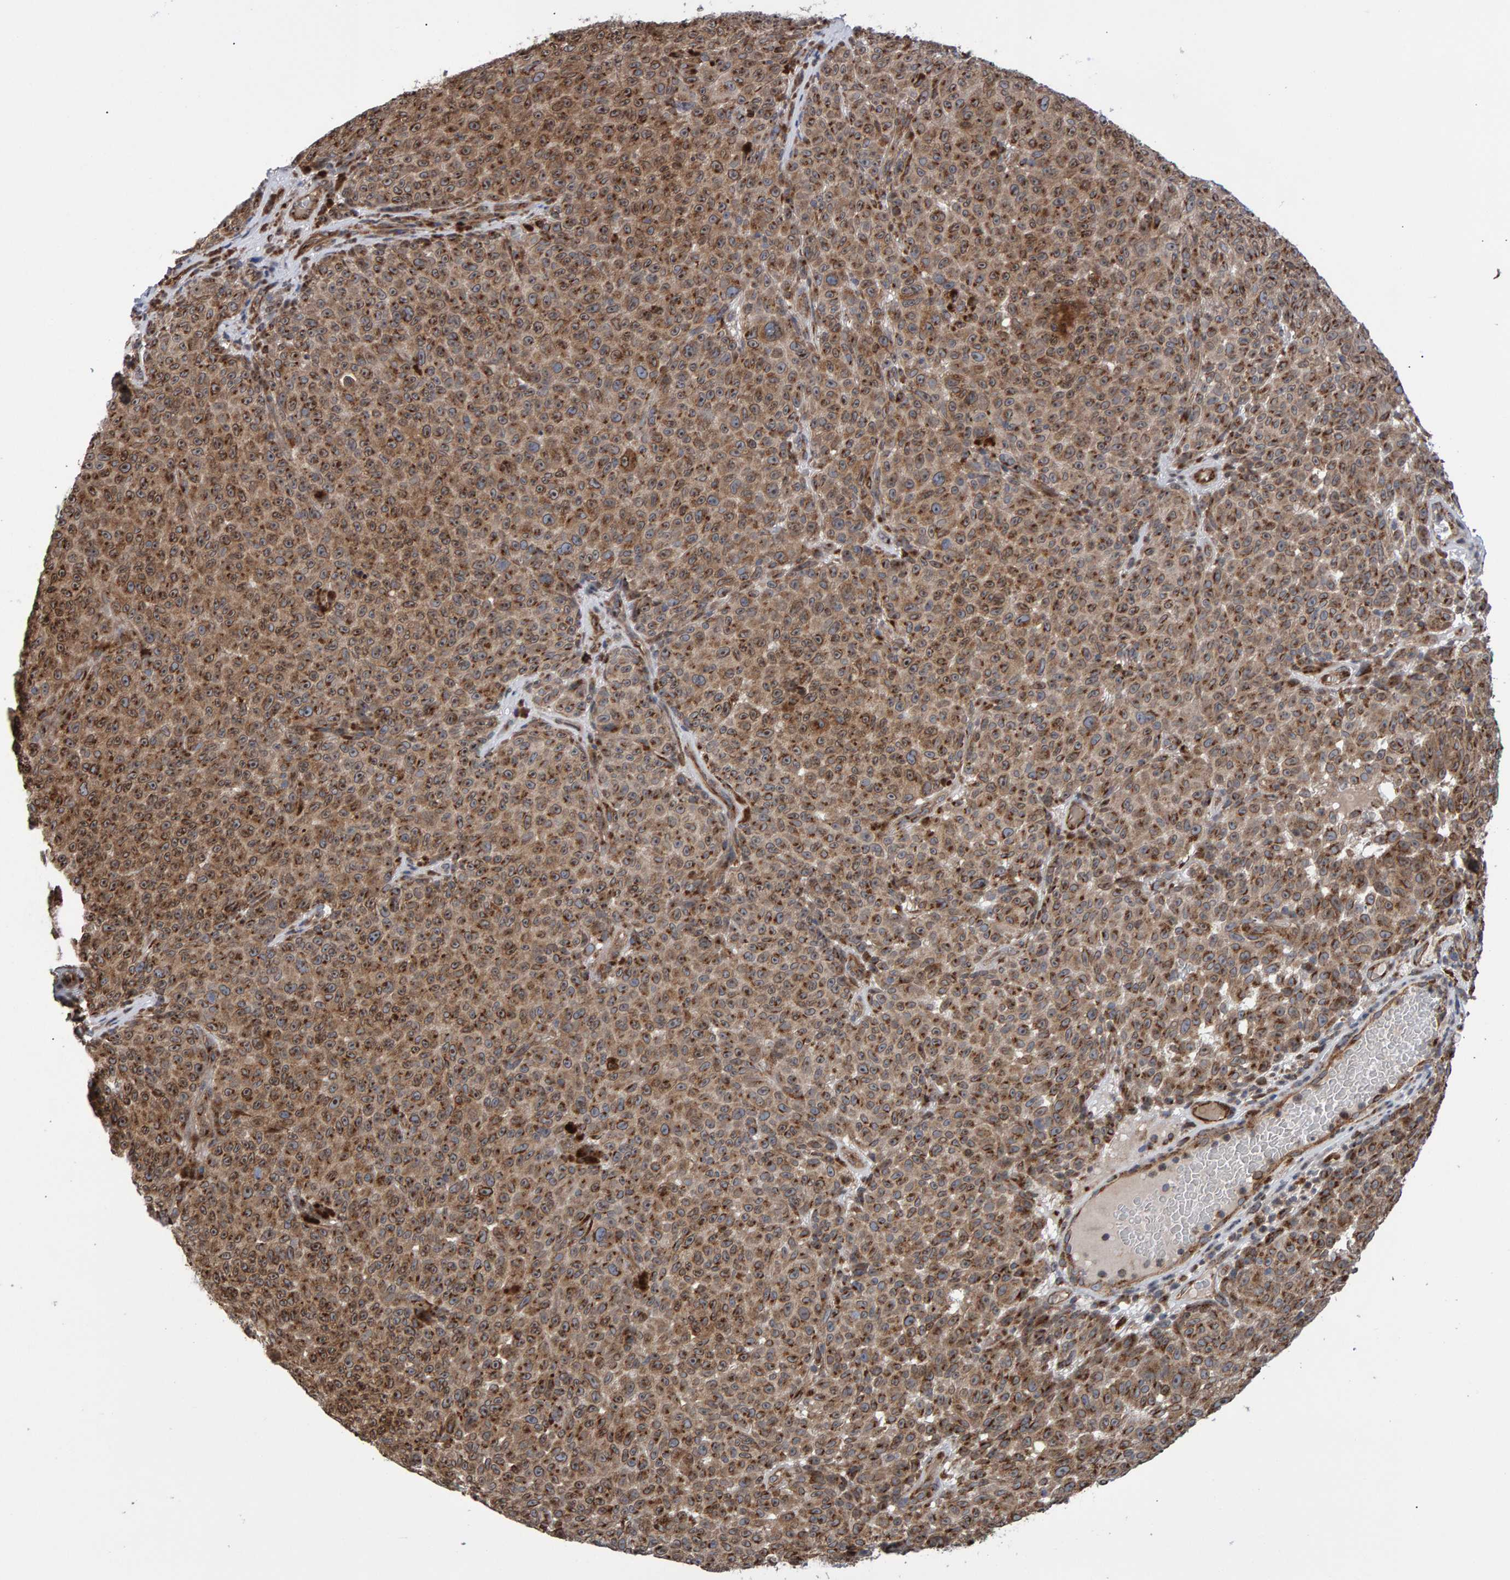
{"staining": {"intensity": "moderate", "quantity": ">75%", "location": "cytoplasmic/membranous"}, "tissue": "melanoma", "cell_type": "Tumor cells", "image_type": "cancer", "snomed": [{"axis": "morphology", "description": "Malignant melanoma, NOS"}, {"axis": "topography", "description": "Skin"}], "caption": "Tumor cells demonstrate medium levels of moderate cytoplasmic/membranous positivity in about >75% of cells in human malignant melanoma. The protein is stained brown, and the nuclei are stained in blue (DAB (3,3'-diaminobenzidine) IHC with brightfield microscopy, high magnification).", "gene": "FAM117A", "patient": {"sex": "female", "age": 82}}